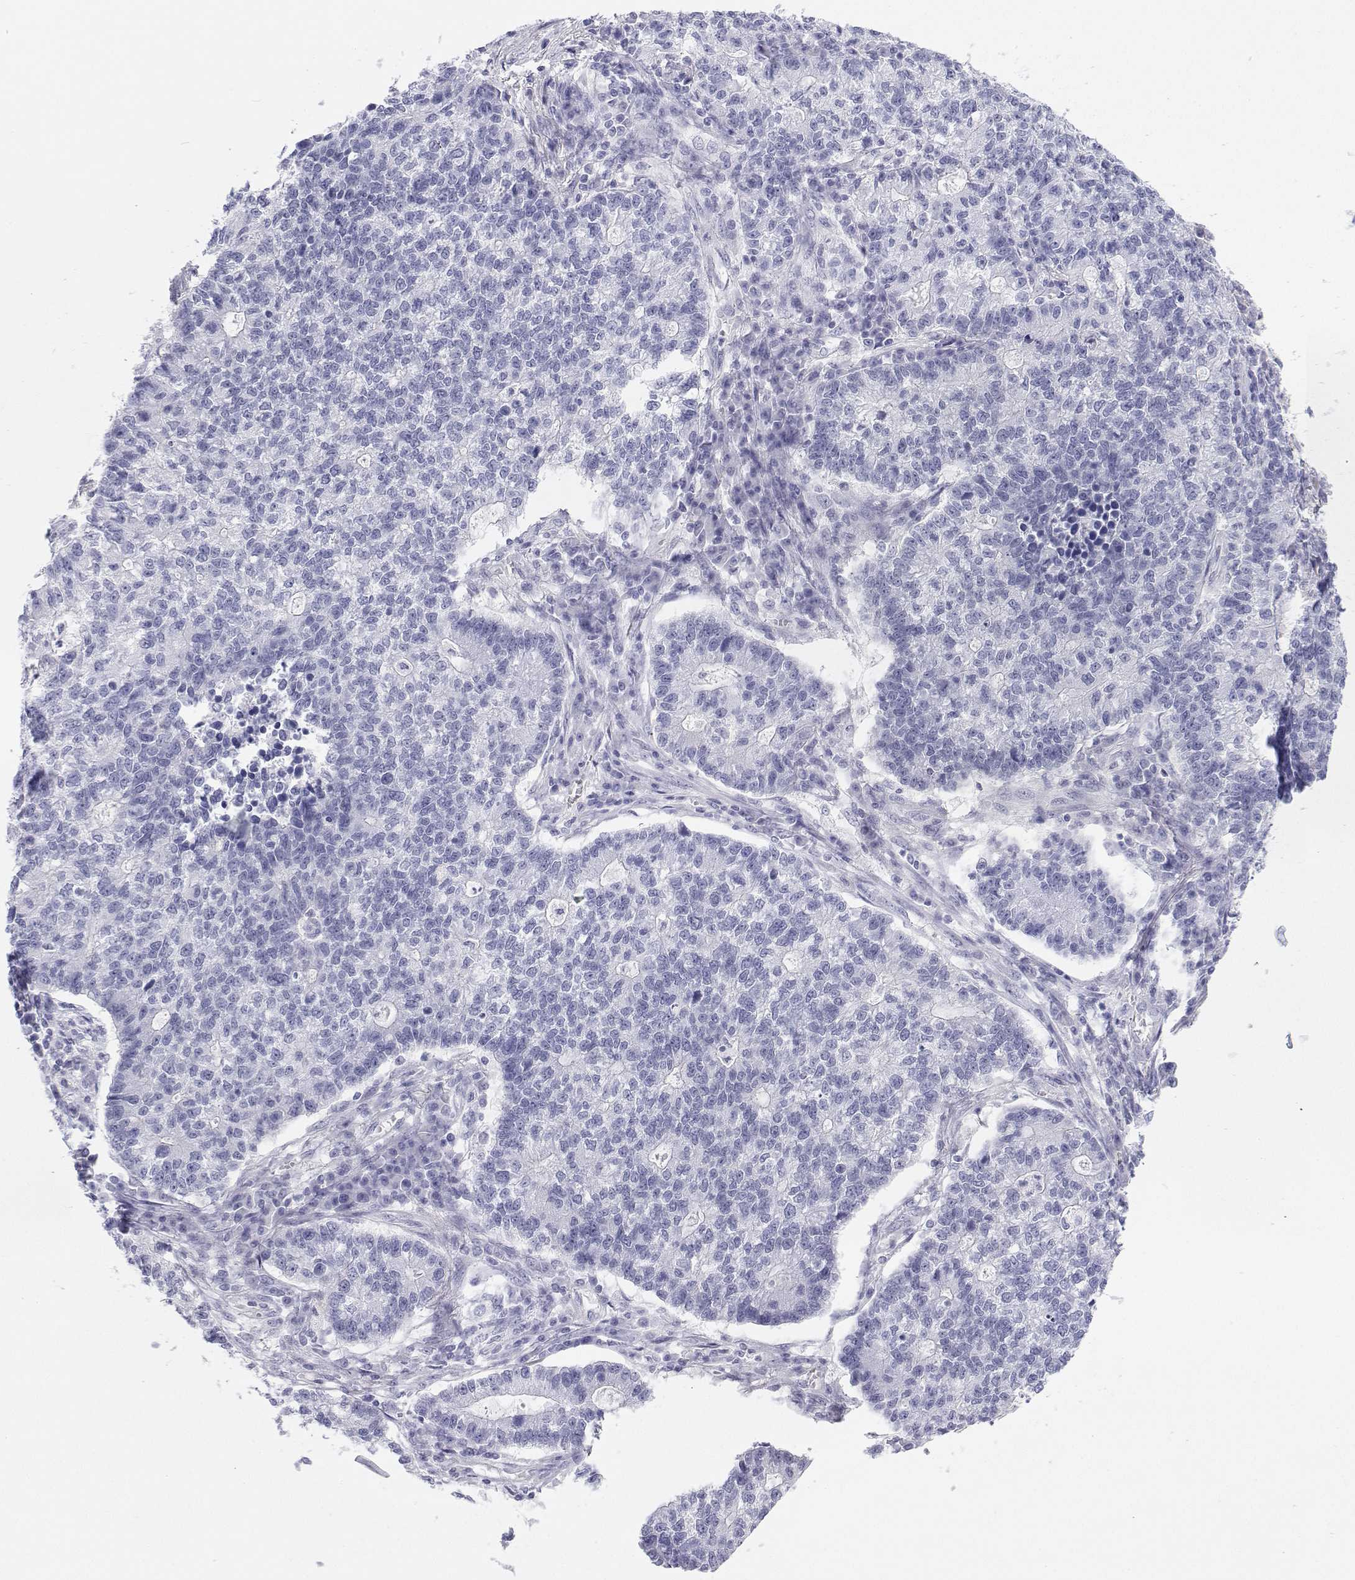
{"staining": {"intensity": "negative", "quantity": "none", "location": "none"}, "tissue": "lung cancer", "cell_type": "Tumor cells", "image_type": "cancer", "snomed": [{"axis": "morphology", "description": "Adenocarcinoma, NOS"}, {"axis": "topography", "description": "Lung"}], "caption": "Tumor cells show no significant protein staining in lung cancer (adenocarcinoma).", "gene": "BHMT", "patient": {"sex": "male", "age": 57}}